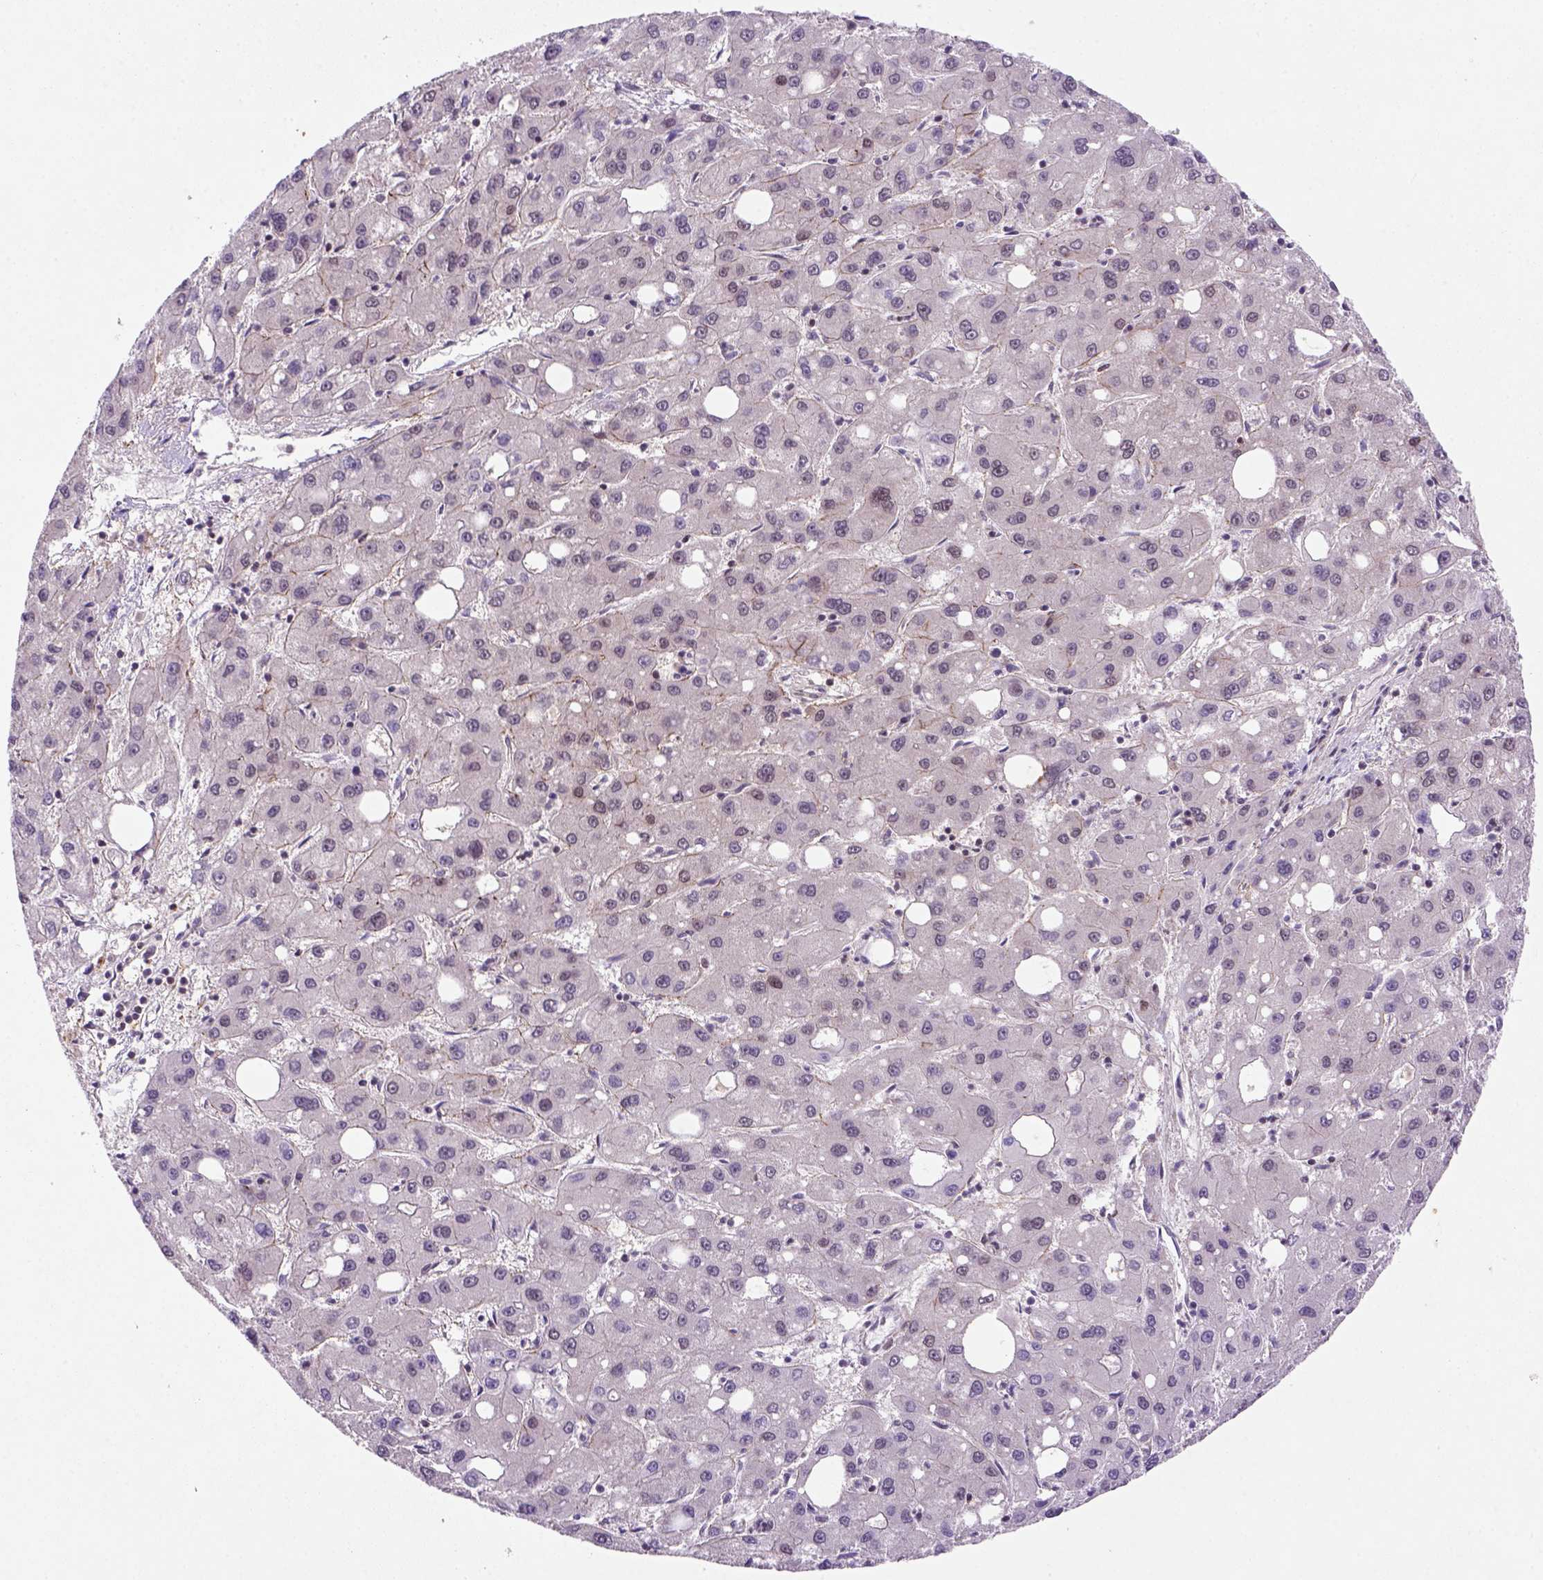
{"staining": {"intensity": "weak", "quantity": "25%-75%", "location": "nuclear"}, "tissue": "liver cancer", "cell_type": "Tumor cells", "image_type": "cancer", "snomed": [{"axis": "morphology", "description": "Carcinoma, Hepatocellular, NOS"}, {"axis": "topography", "description": "Liver"}], "caption": "Protein staining reveals weak nuclear positivity in about 25%-75% of tumor cells in liver cancer.", "gene": "MGMT", "patient": {"sex": "male", "age": 73}}